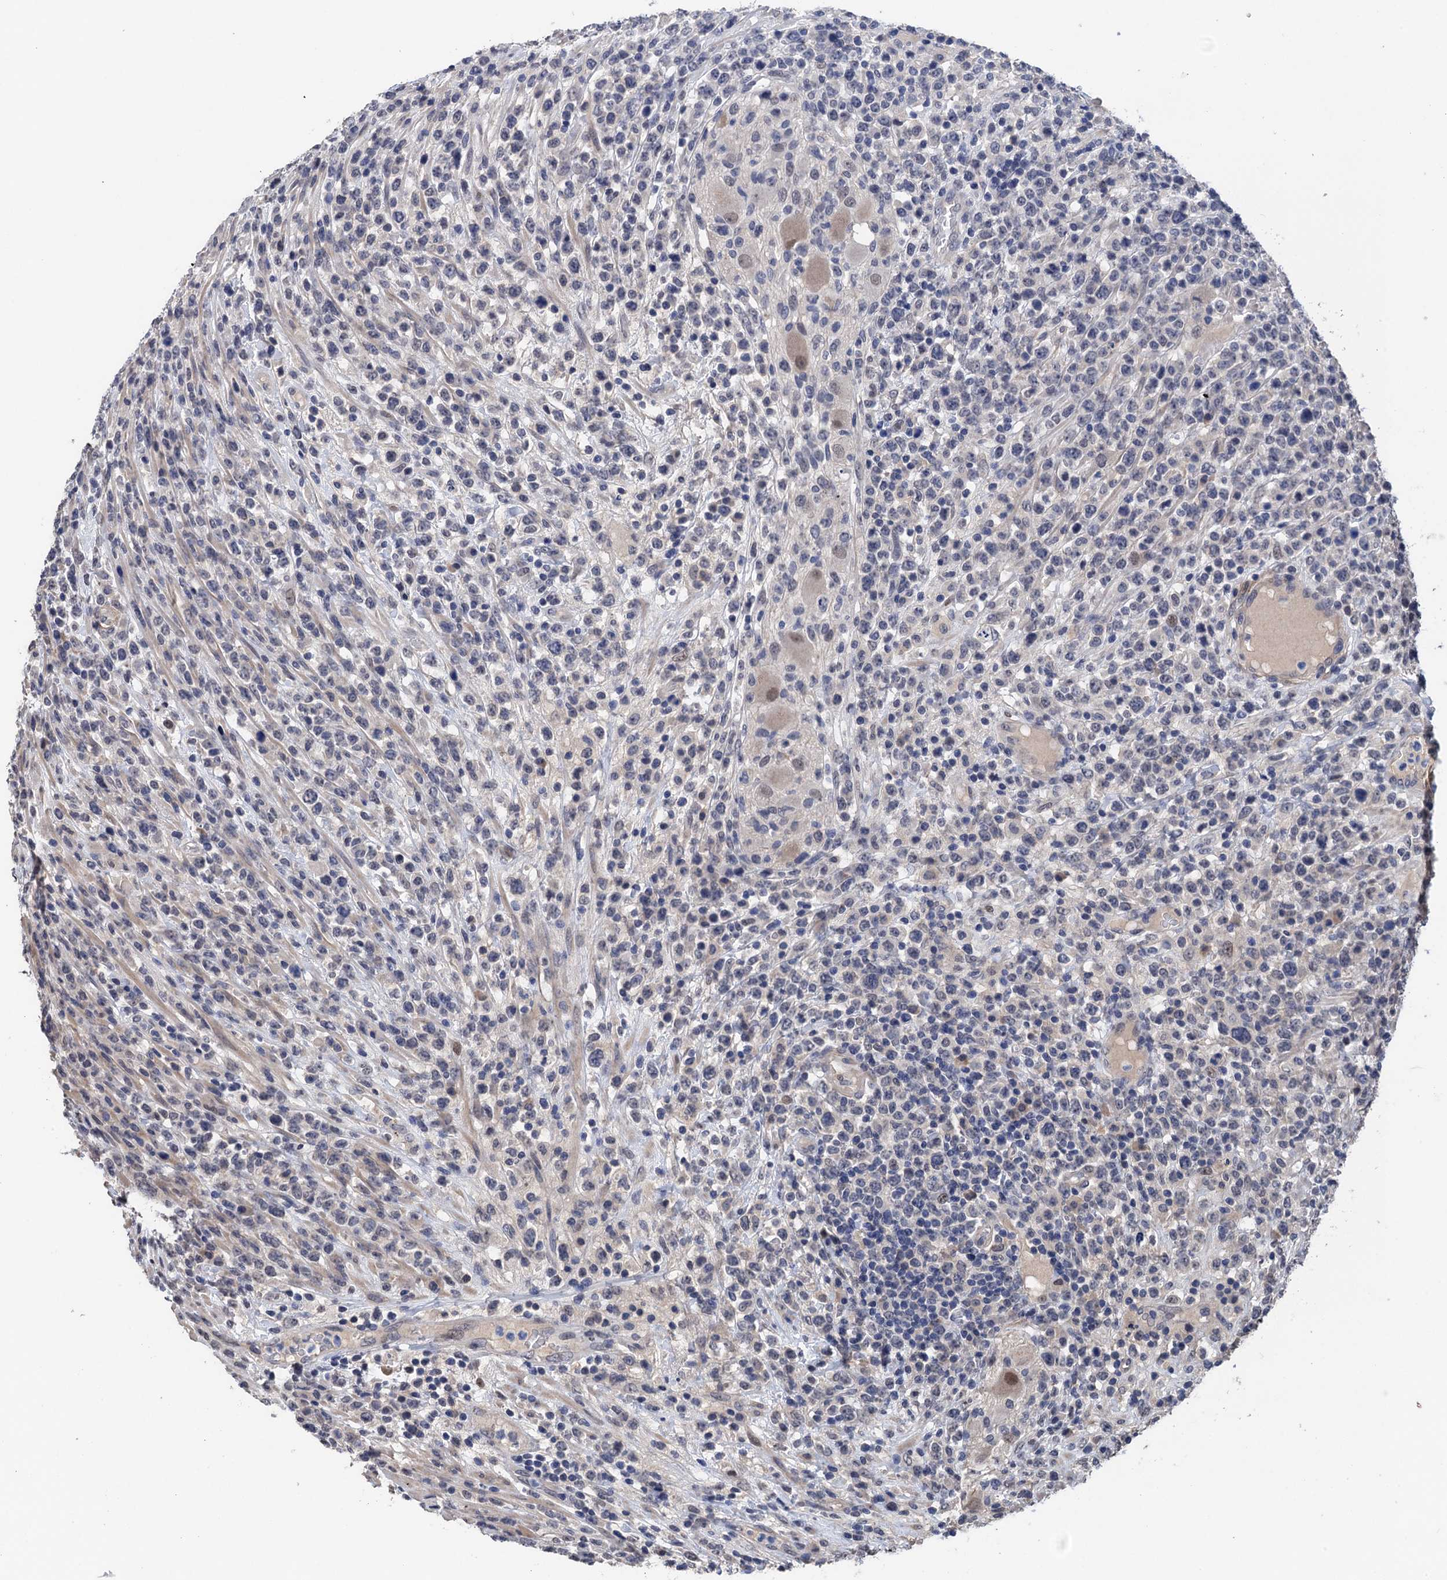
{"staining": {"intensity": "negative", "quantity": "none", "location": "none"}, "tissue": "lymphoma", "cell_type": "Tumor cells", "image_type": "cancer", "snomed": [{"axis": "morphology", "description": "Malignant lymphoma, non-Hodgkin's type, High grade"}, {"axis": "topography", "description": "Colon"}], "caption": "High magnification brightfield microscopy of lymphoma stained with DAB (brown) and counterstained with hematoxylin (blue): tumor cells show no significant staining.", "gene": "ART5", "patient": {"sex": "female", "age": 53}}